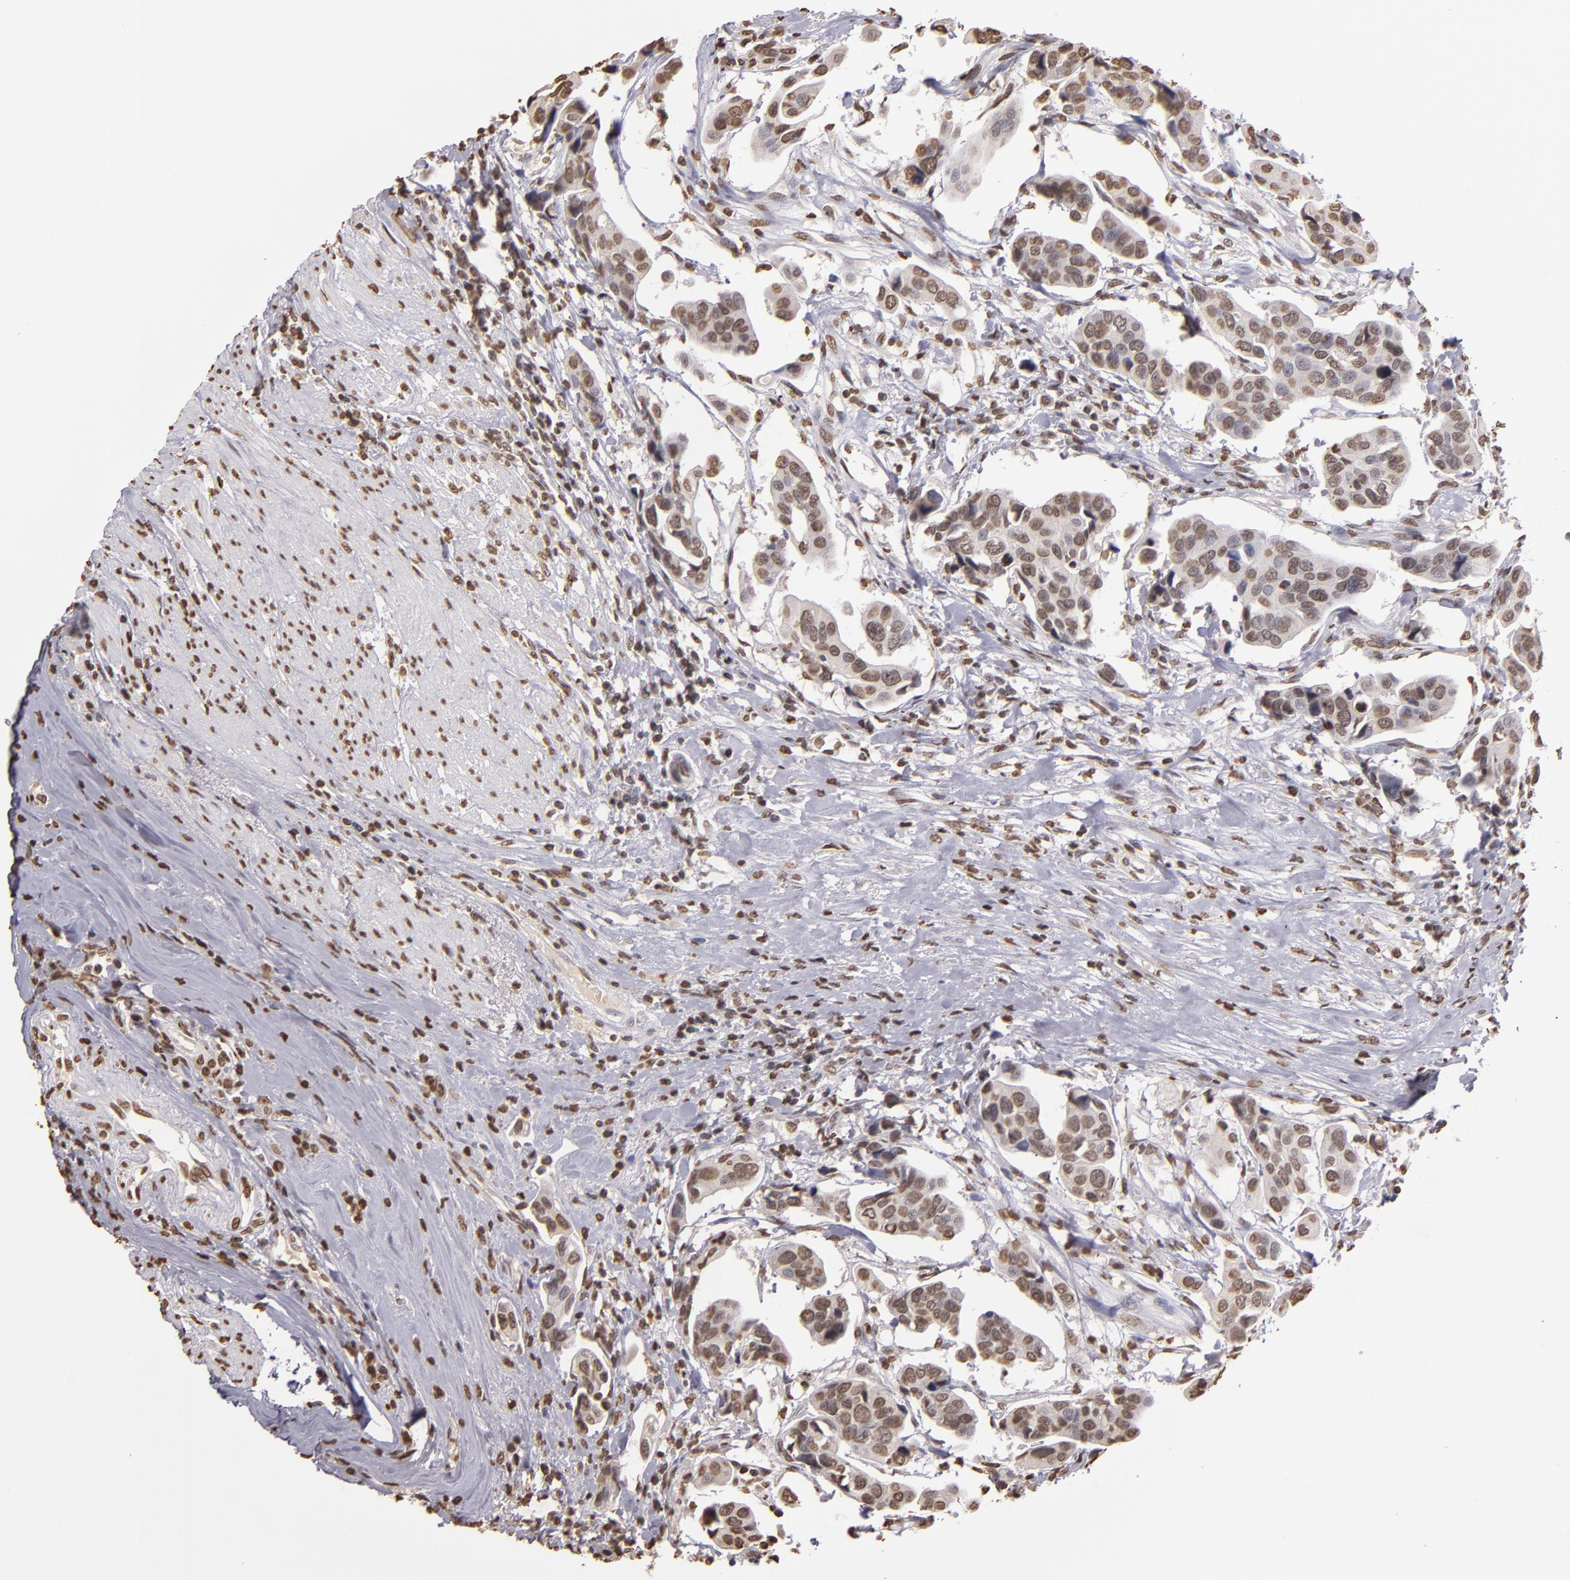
{"staining": {"intensity": "moderate", "quantity": "25%-75%", "location": "nuclear"}, "tissue": "urothelial cancer", "cell_type": "Tumor cells", "image_type": "cancer", "snomed": [{"axis": "morphology", "description": "Adenocarcinoma, NOS"}, {"axis": "topography", "description": "Urinary bladder"}], "caption": "Immunohistochemistry micrograph of human urothelial cancer stained for a protein (brown), which exhibits medium levels of moderate nuclear staining in about 25%-75% of tumor cells.", "gene": "LBX1", "patient": {"sex": "male", "age": 61}}